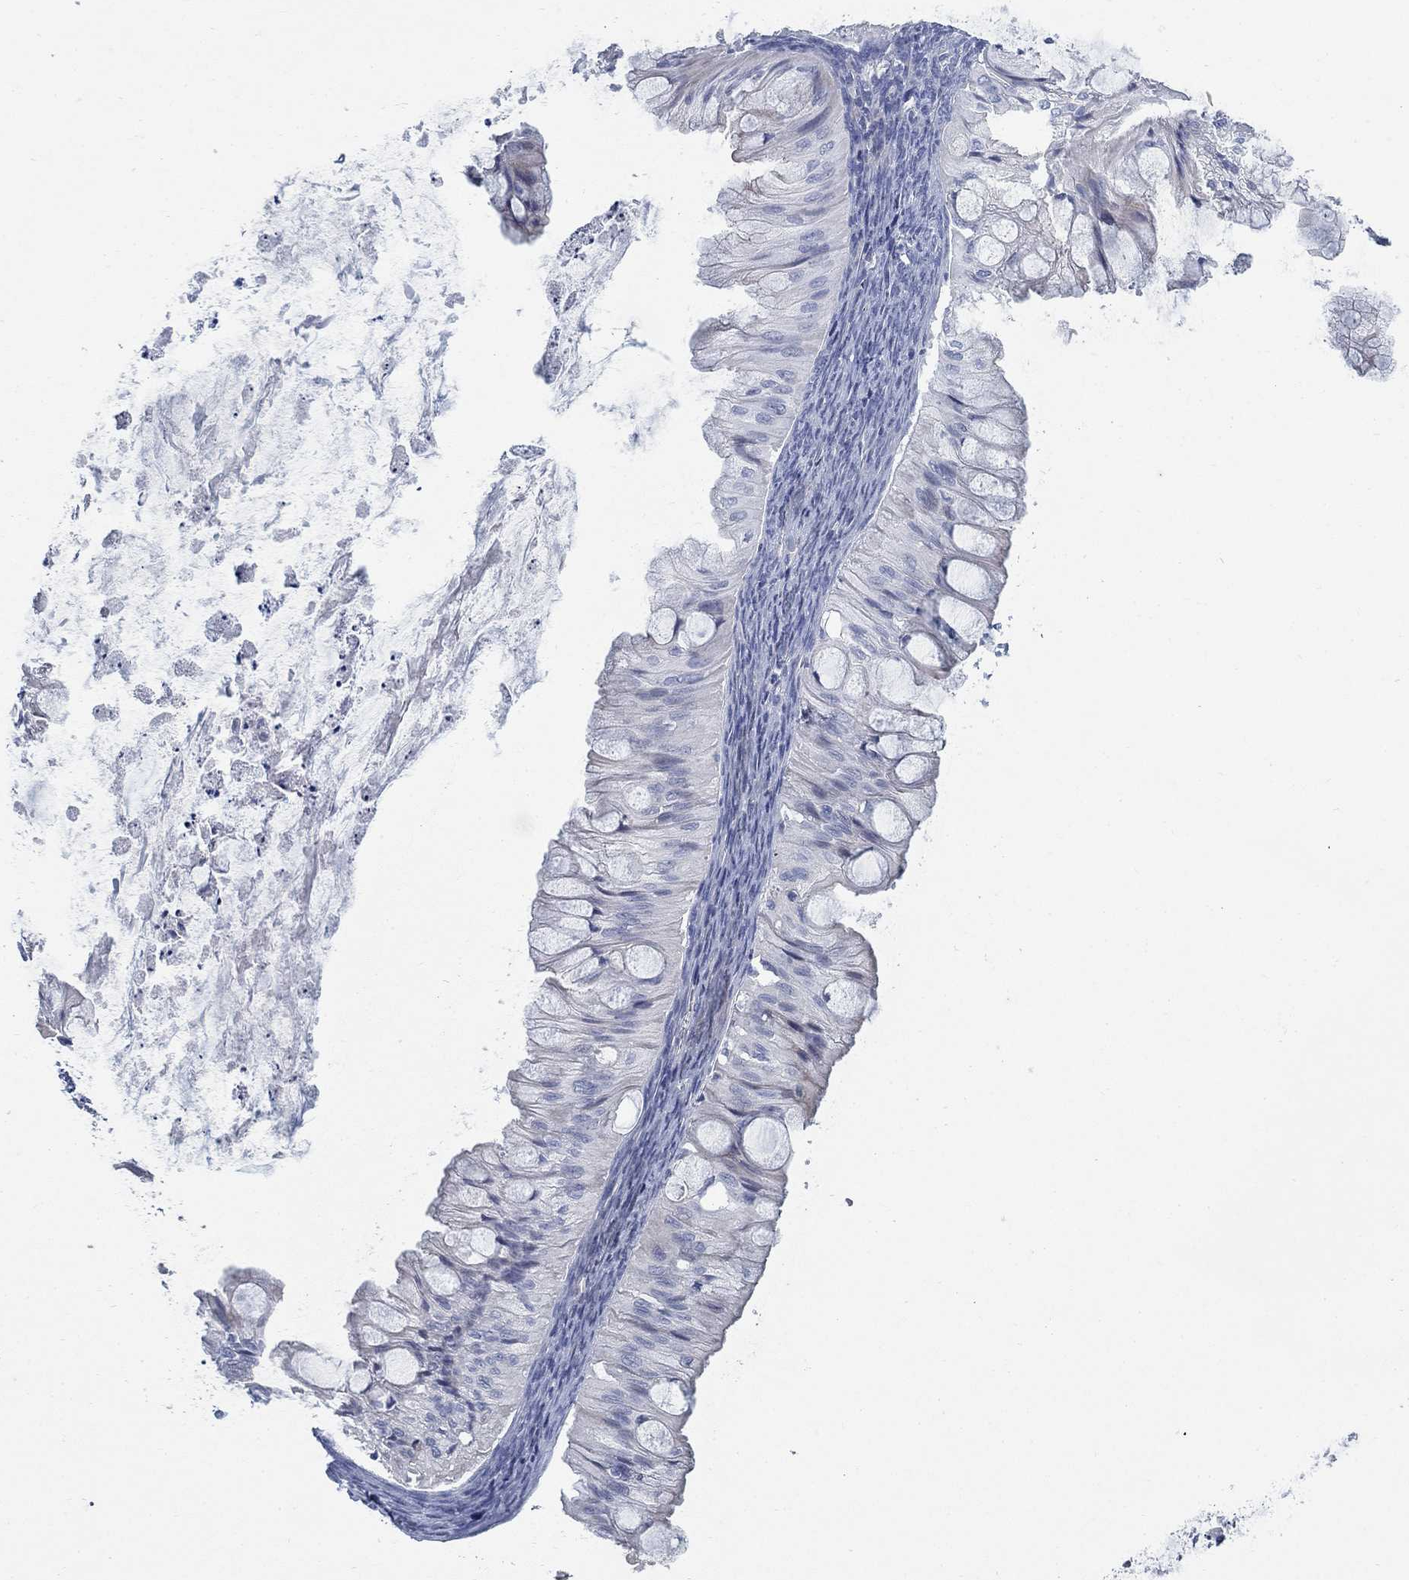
{"staining": {"intensity": "negative", "quantity": "none", "location": "none"}, "tissue": "ovarian cancer", "cell_type": "Tumor cells", "image_type": "cancer", "snomed": [{"axis": "morphology", "description": "Cystadenocarcinoma, mucinous, NOS"}, {"axis": "topography", "description": "Ovary"}], "caption": "IHC image of ovarian cancer stained for a protein (brown), which reveals no staining in tumor cells. Brightfield microscopy of IHC stained with DAB (3,3'-diaminobenzidine) (brown) and hematoxylin (blue), captured at high magnification.", "gene": "DNER", "patient": {"sex": "female", "age": 57}}